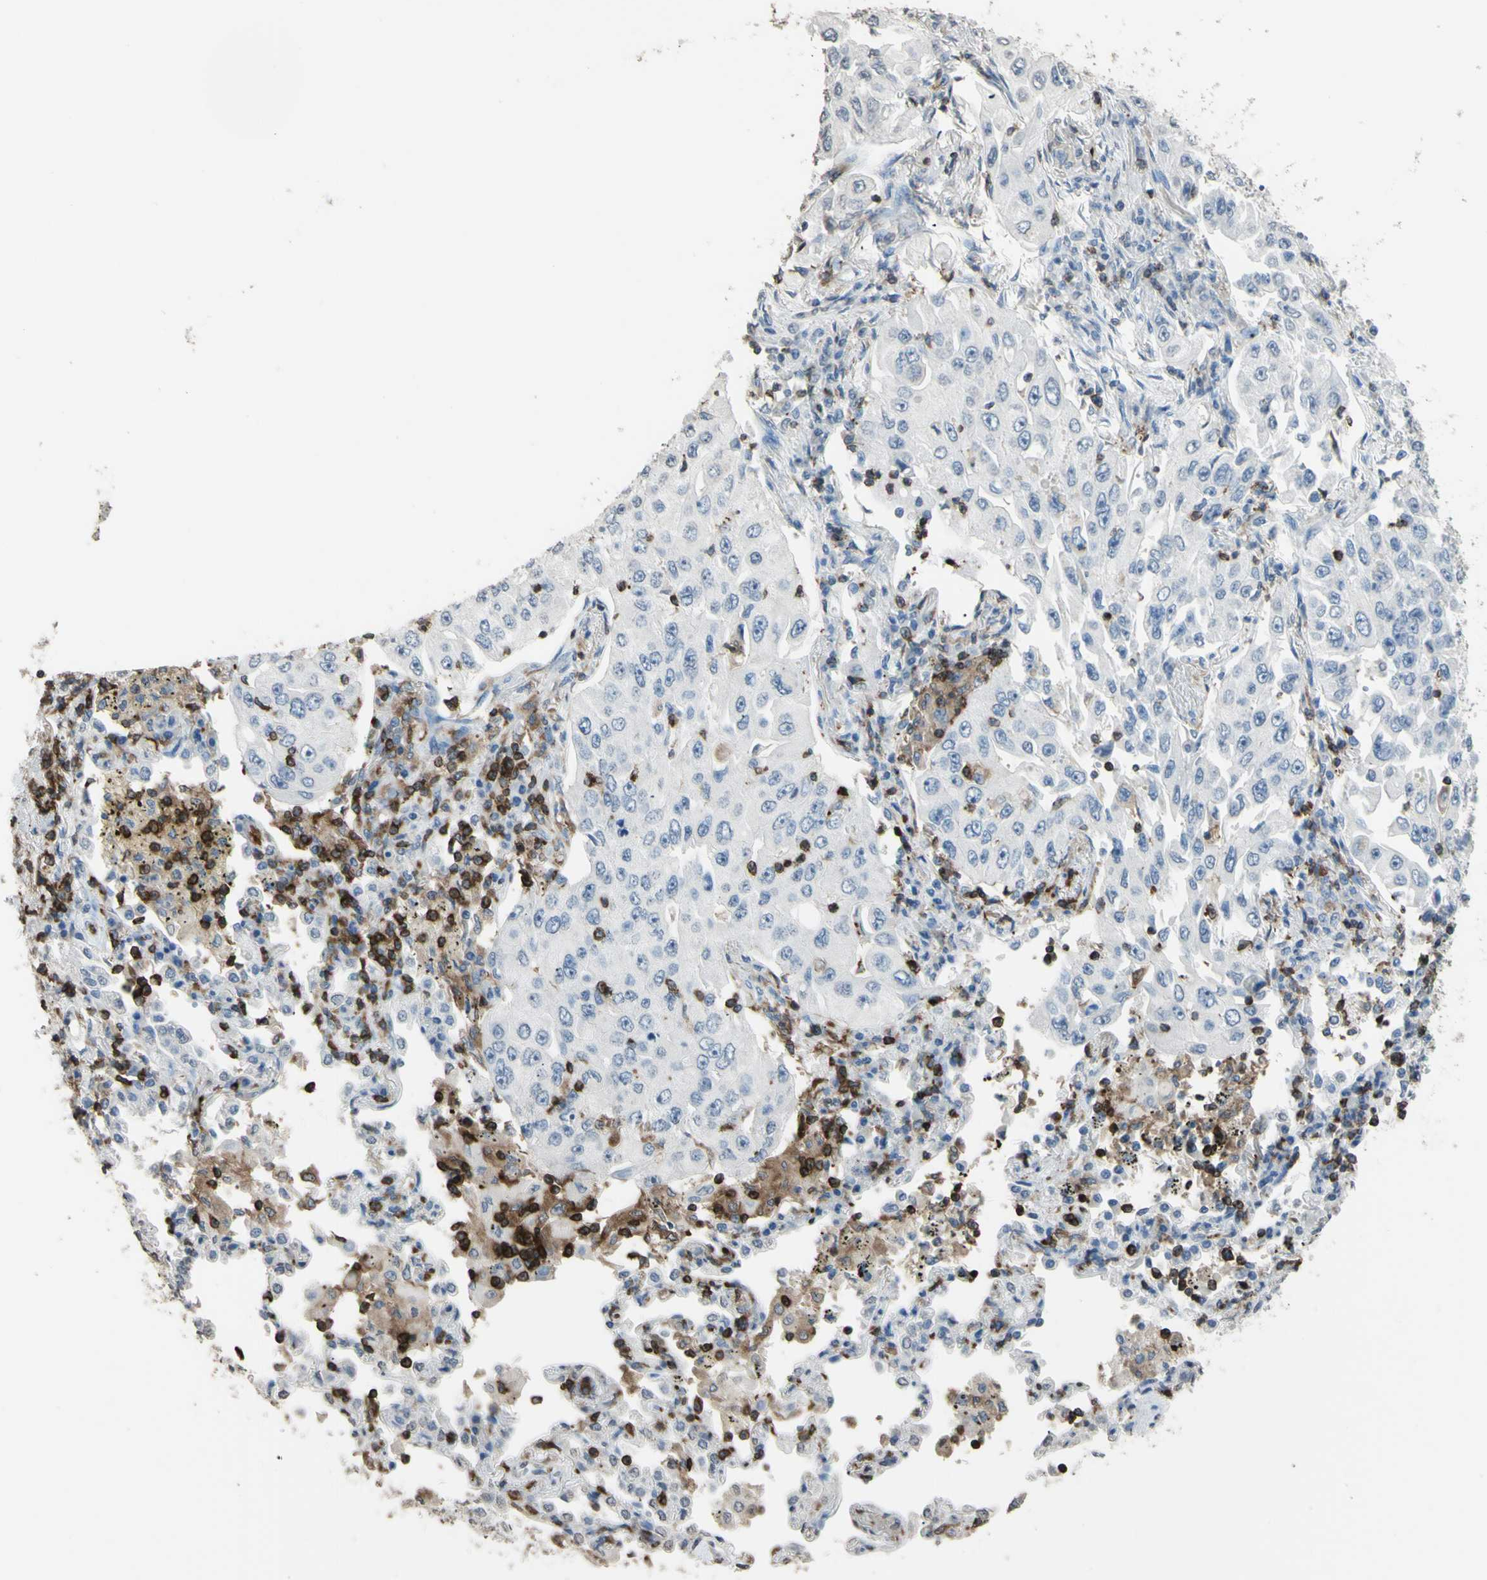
{"staining": {"intensity": "negative", "quantity": "none", "location": "none"}, "tissue": "lung cancer", "cell_type": "Tumor cells", "image_type": "cancer", "snomed": [{"axis": "morphology", "description": "Adenocarcinoma, NOS"}, {"axis": "topography", "description": "Lung"}], "caption": "Image shows no protein staining in tumor cells of adenocarcinoma (lung) tissue.", "gene": "PSTPIP1", "patient": {"sex": "male", "age": 84}}